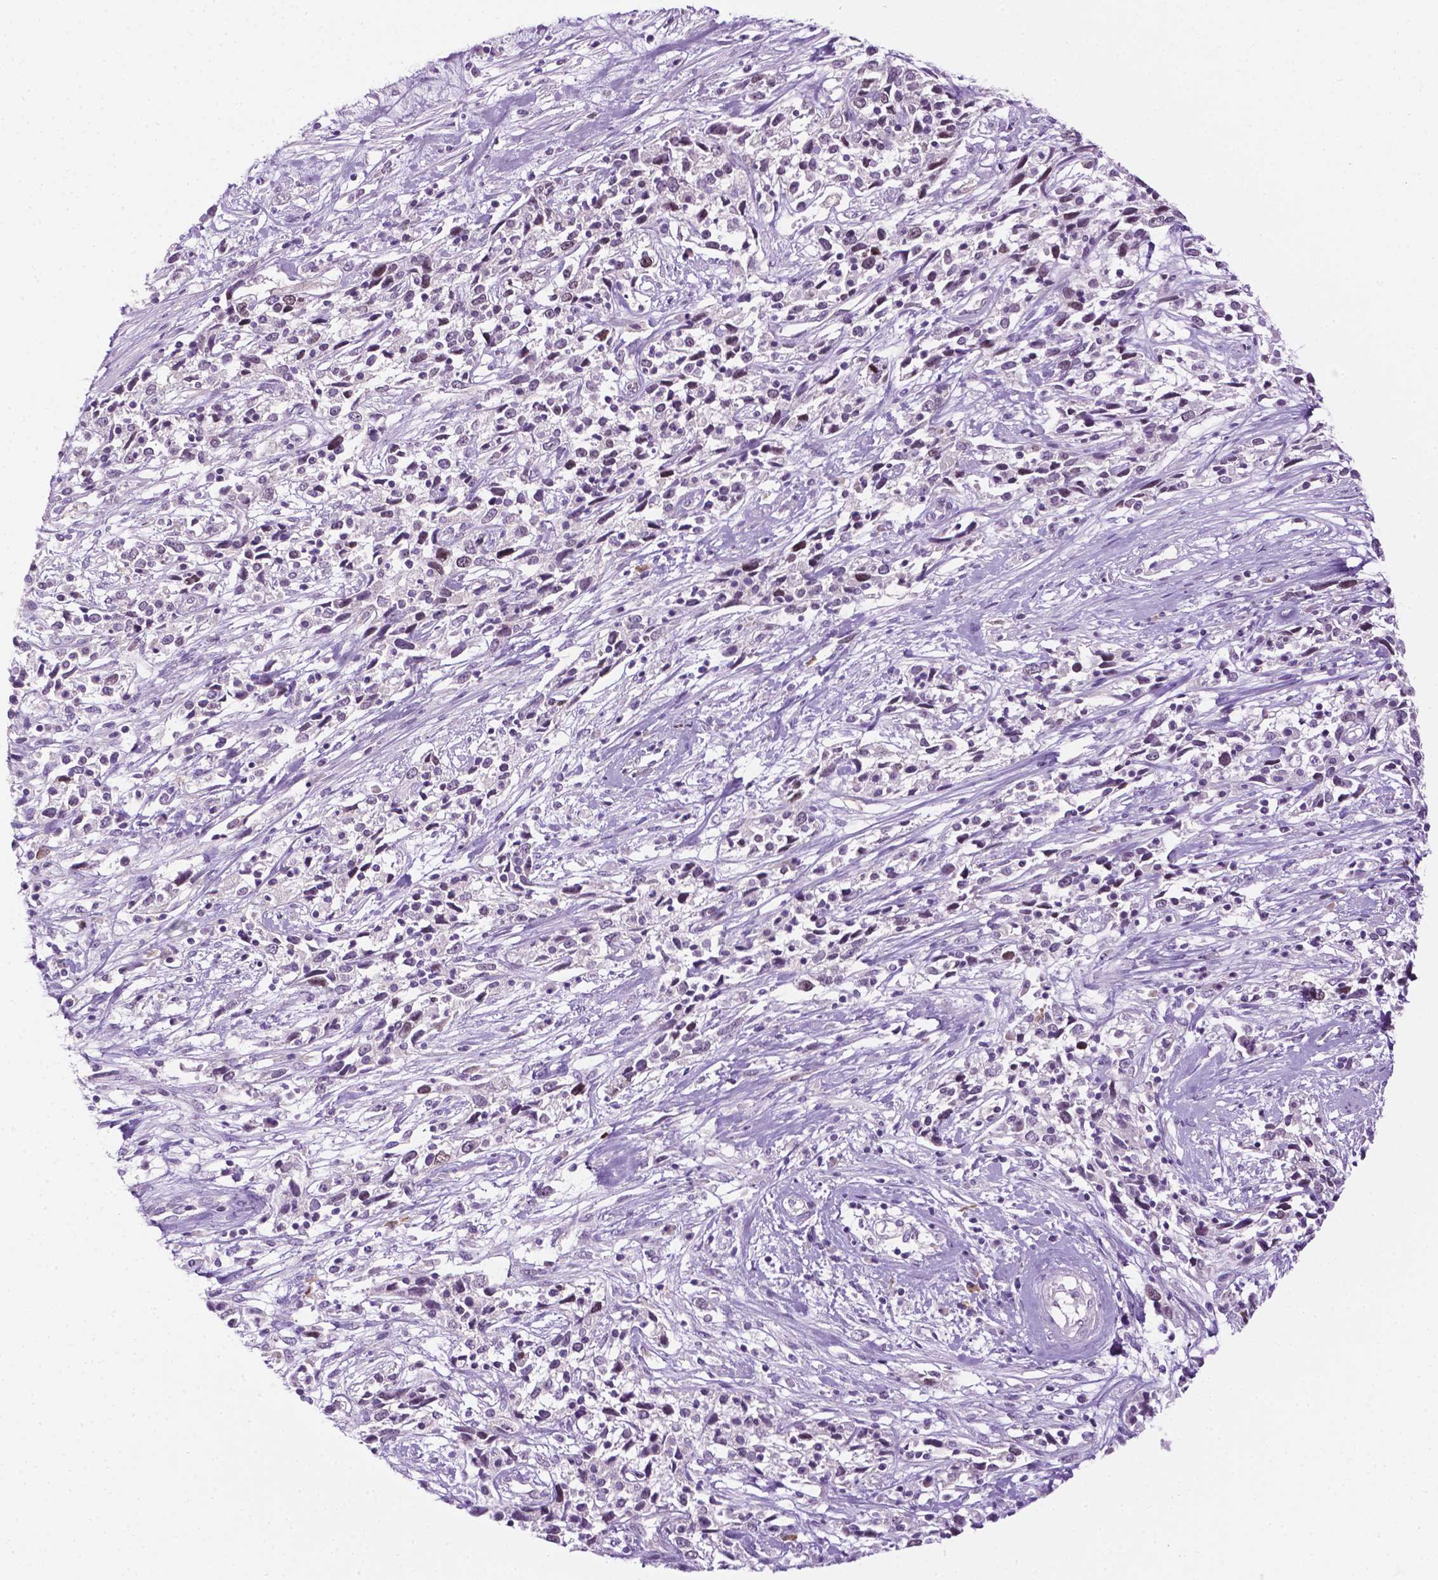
{"staining": {"intensity": "negative", "quantity": "none", "location": "none"}, "tissue": "cervical cancer", "cell_type": "Tumor cells", "image_type": "cancer", "snomed": [{"axis": "morphology", "description": "Adenocarcinoma, NOS"}, {"axis": "topography", "description": "Cervix"}], "caption": "Tumor cells are negative for brown protein staining in cervical adenocarcinoma.", "gene": "DENND4A", "patient": {"sex": "female", "age": 40}}